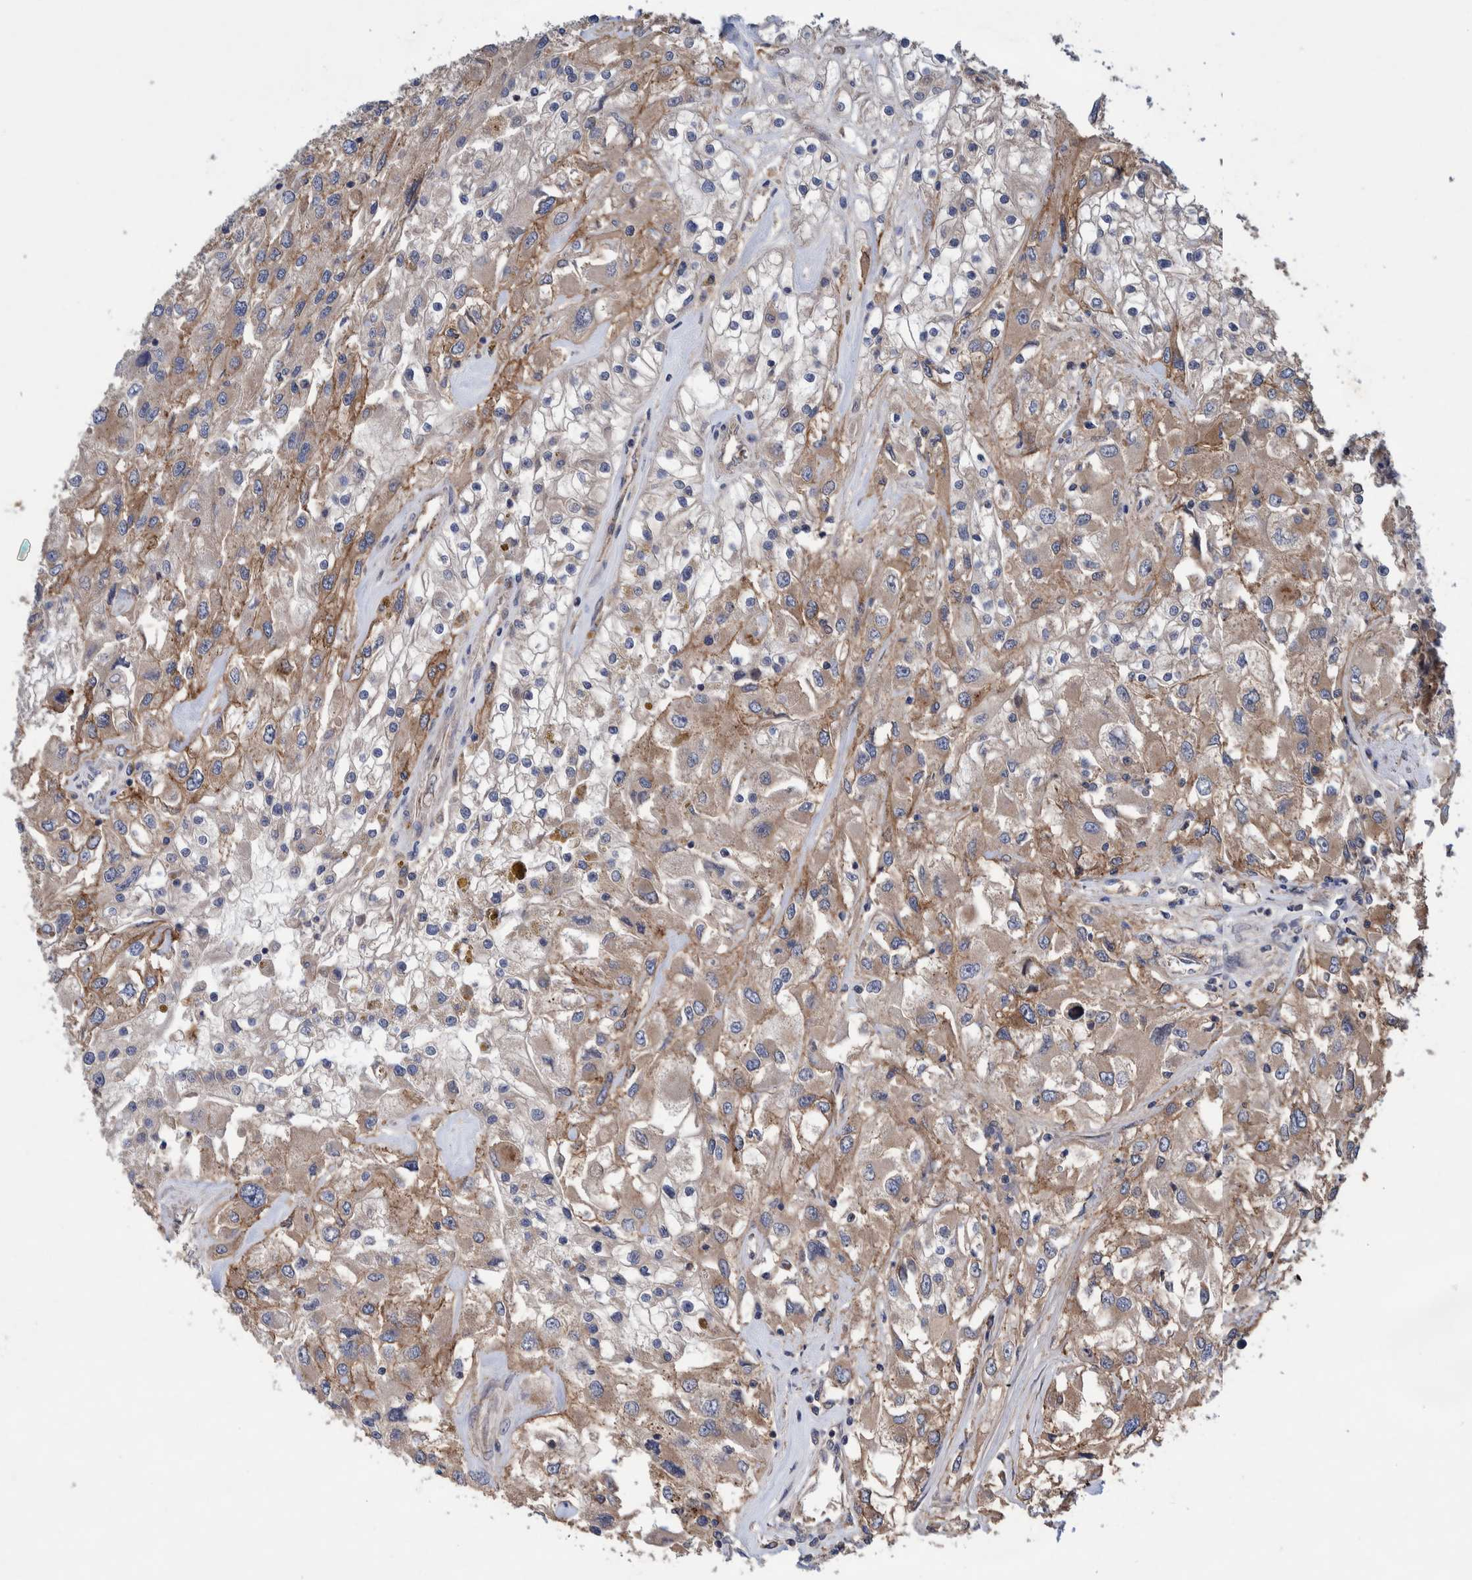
{"staining": {"intensity": "weak", "quantity": ">75%", "location": "cytoplasmic/membranous"}, "tissue": "renal cancer", "cell_type": "Tumor cells", "image_type": "cancer", "snomed": [{"axis": "morphology", "description": "Adenocarcinoma, NOS"}, {"axis": "topography", "description": "Kidney"}], "caption": "Brown immunohistochemical staining in human renal adenocarcinoma displays weak cytoplasmic/membranous staining in approximately >75% of tumor cells. (IHC, brightfield microscopy, high magnification).", "gene": "PIK3R6", "patient": {"sex": "female", "age": 52}}